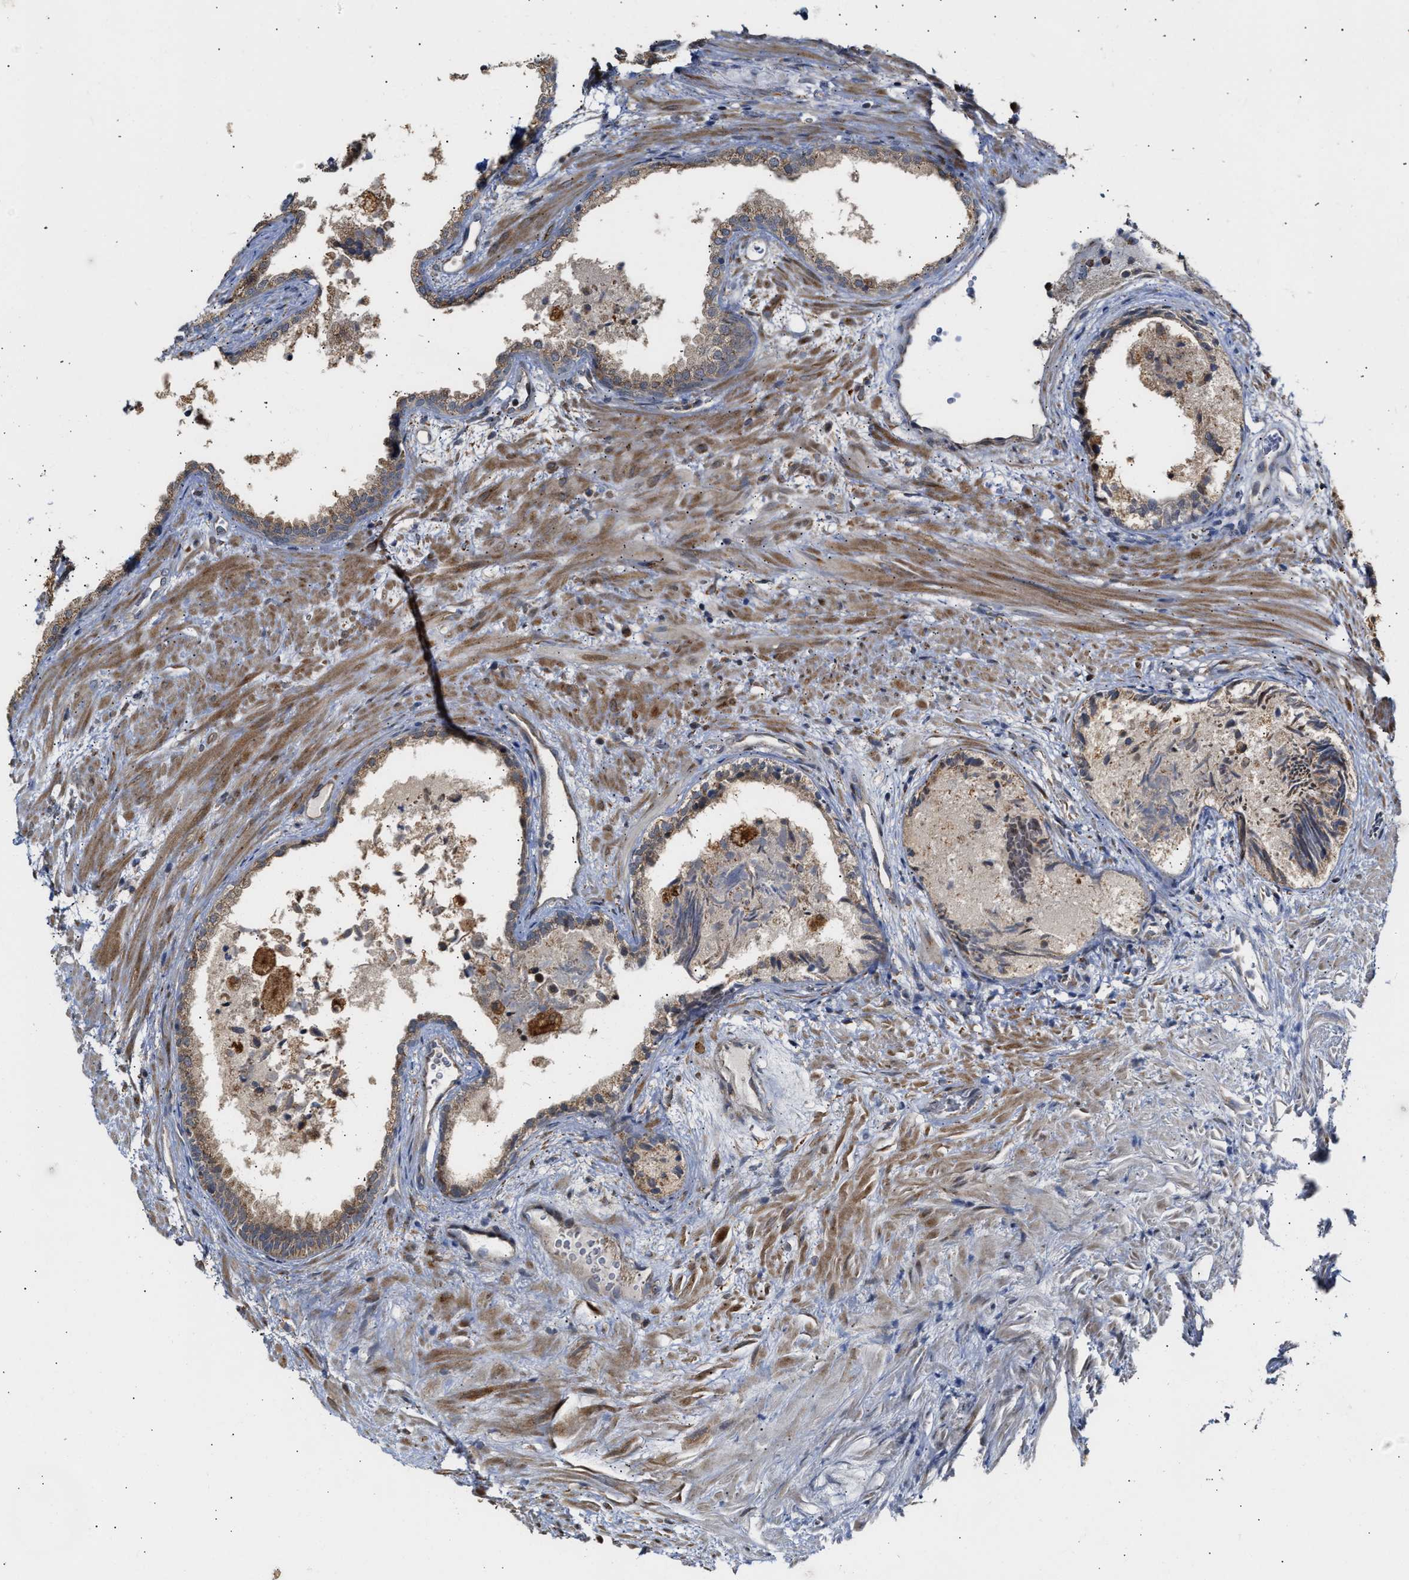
{"staining": {"intensity": "moderate", "quantity": ">75%", "location": "cytoplasmic/membranous"}, "tissue": "prostate", "cell_type": "Glandular cells", "image_type": "normal", "snomed": [{"axis": "morphology", "description": "Normal tissue, NOS"}, {"axis": "topography", "description": "Prostate"}], "caption": "Moderate cytoplasmic/membranous positivity for a protein is seen in about >75% of glandular cells of benign prostate using immunohistochemistry.", "gene": "DEPTOR", "patient": {"sex": "male", "age": 76}}